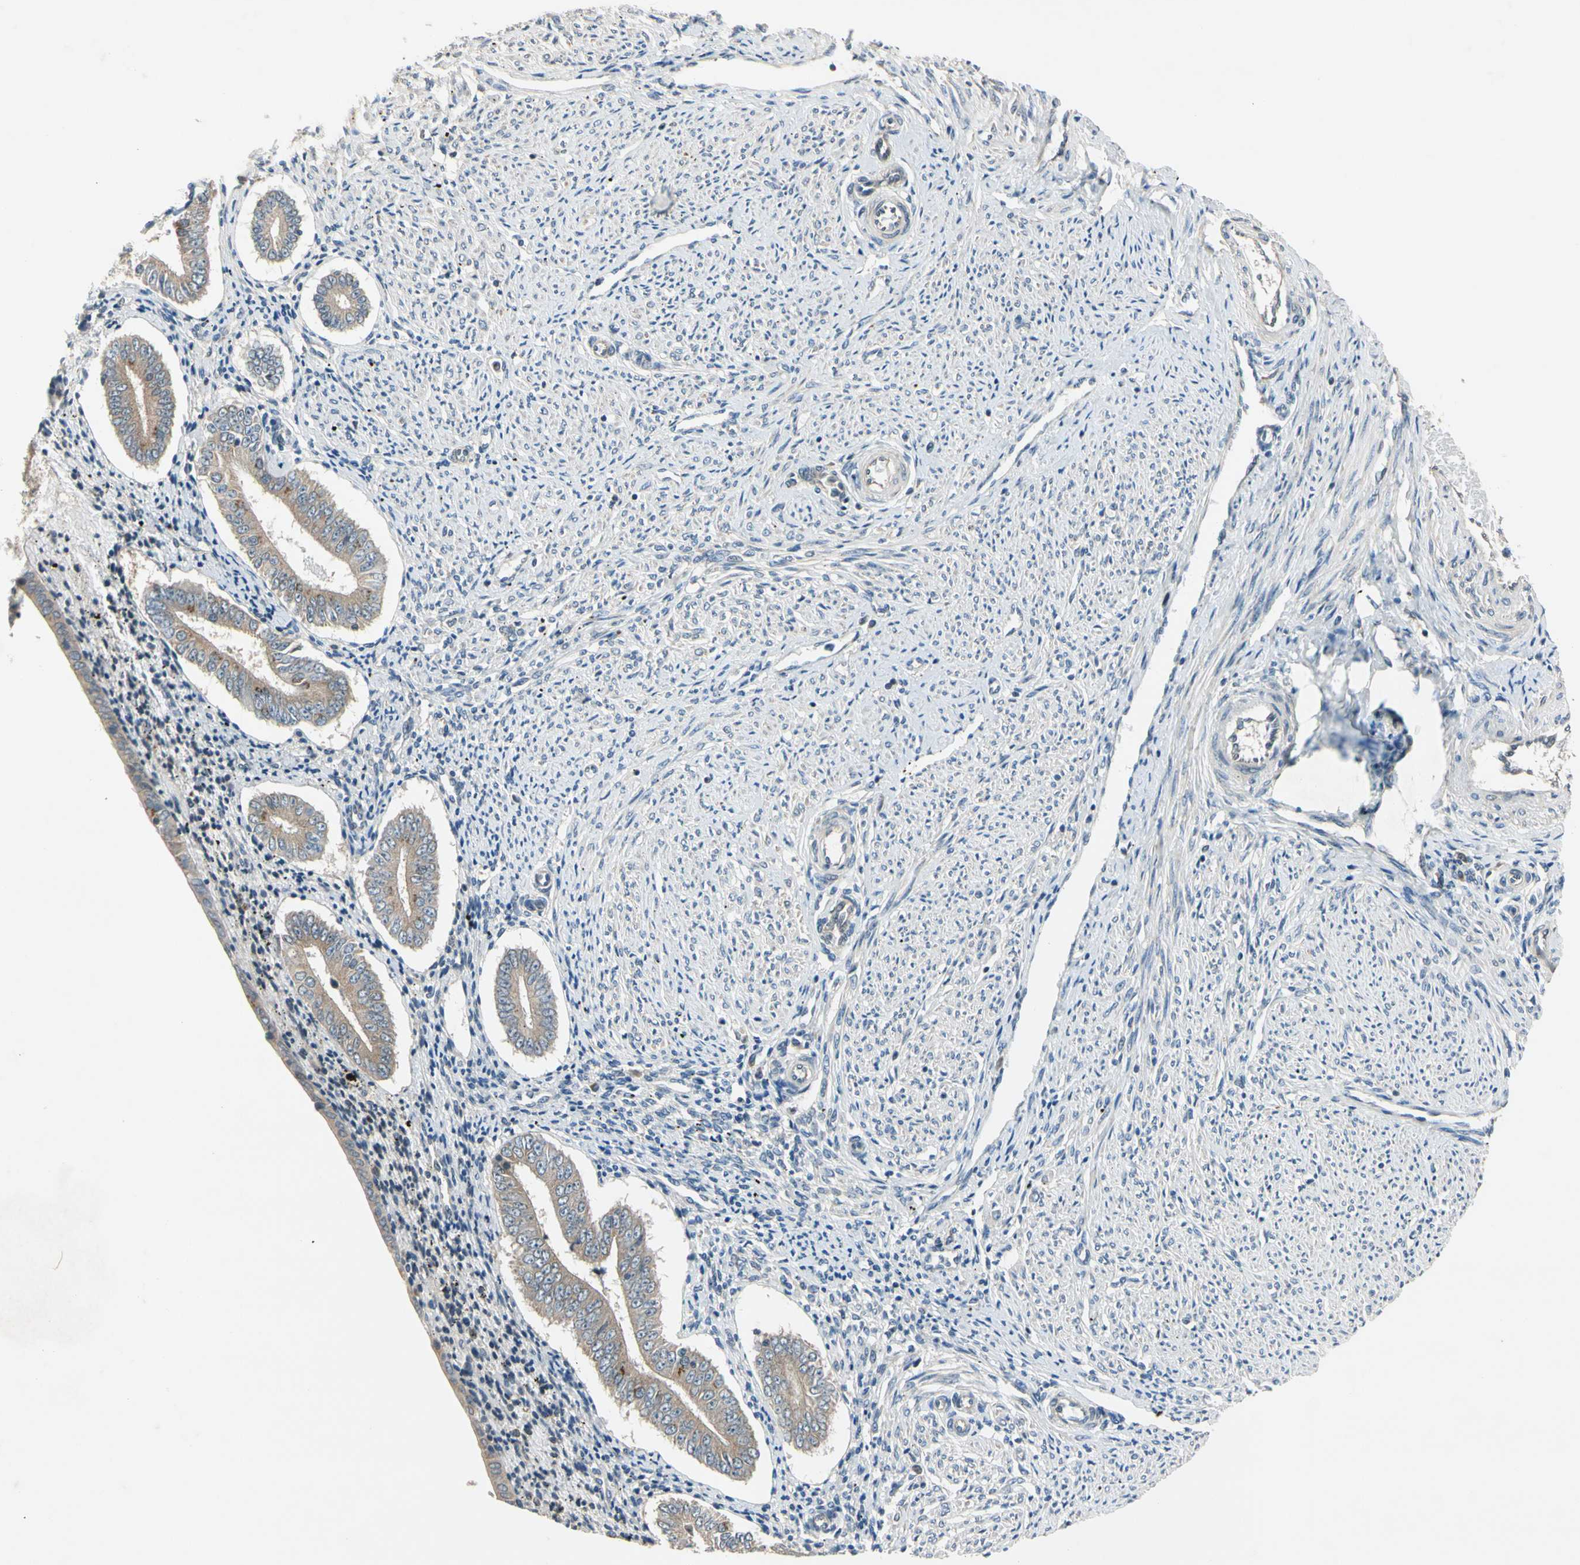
{"staining": {"intensity": "weak", "quantity": "<25%", "location": "cytoplasmic/membranous"}, "tissue": "endometrium", "cell_type": "Cells in endometrial stroma", "image_type": "normal", "snomed": [{"axis": "morphology", "description": "Normal tissue, NOS"}, {"axis": "topography", "description": "Endometrium"}], "caption": "This is a histopathology image of immunohistochemistry (IHC) staining of unremarkable endometrium, which shows no positivity in cells in endometrial stroma.", "gene": "RPS6KB2", "patient": {"sex": "female", "age": 42}}